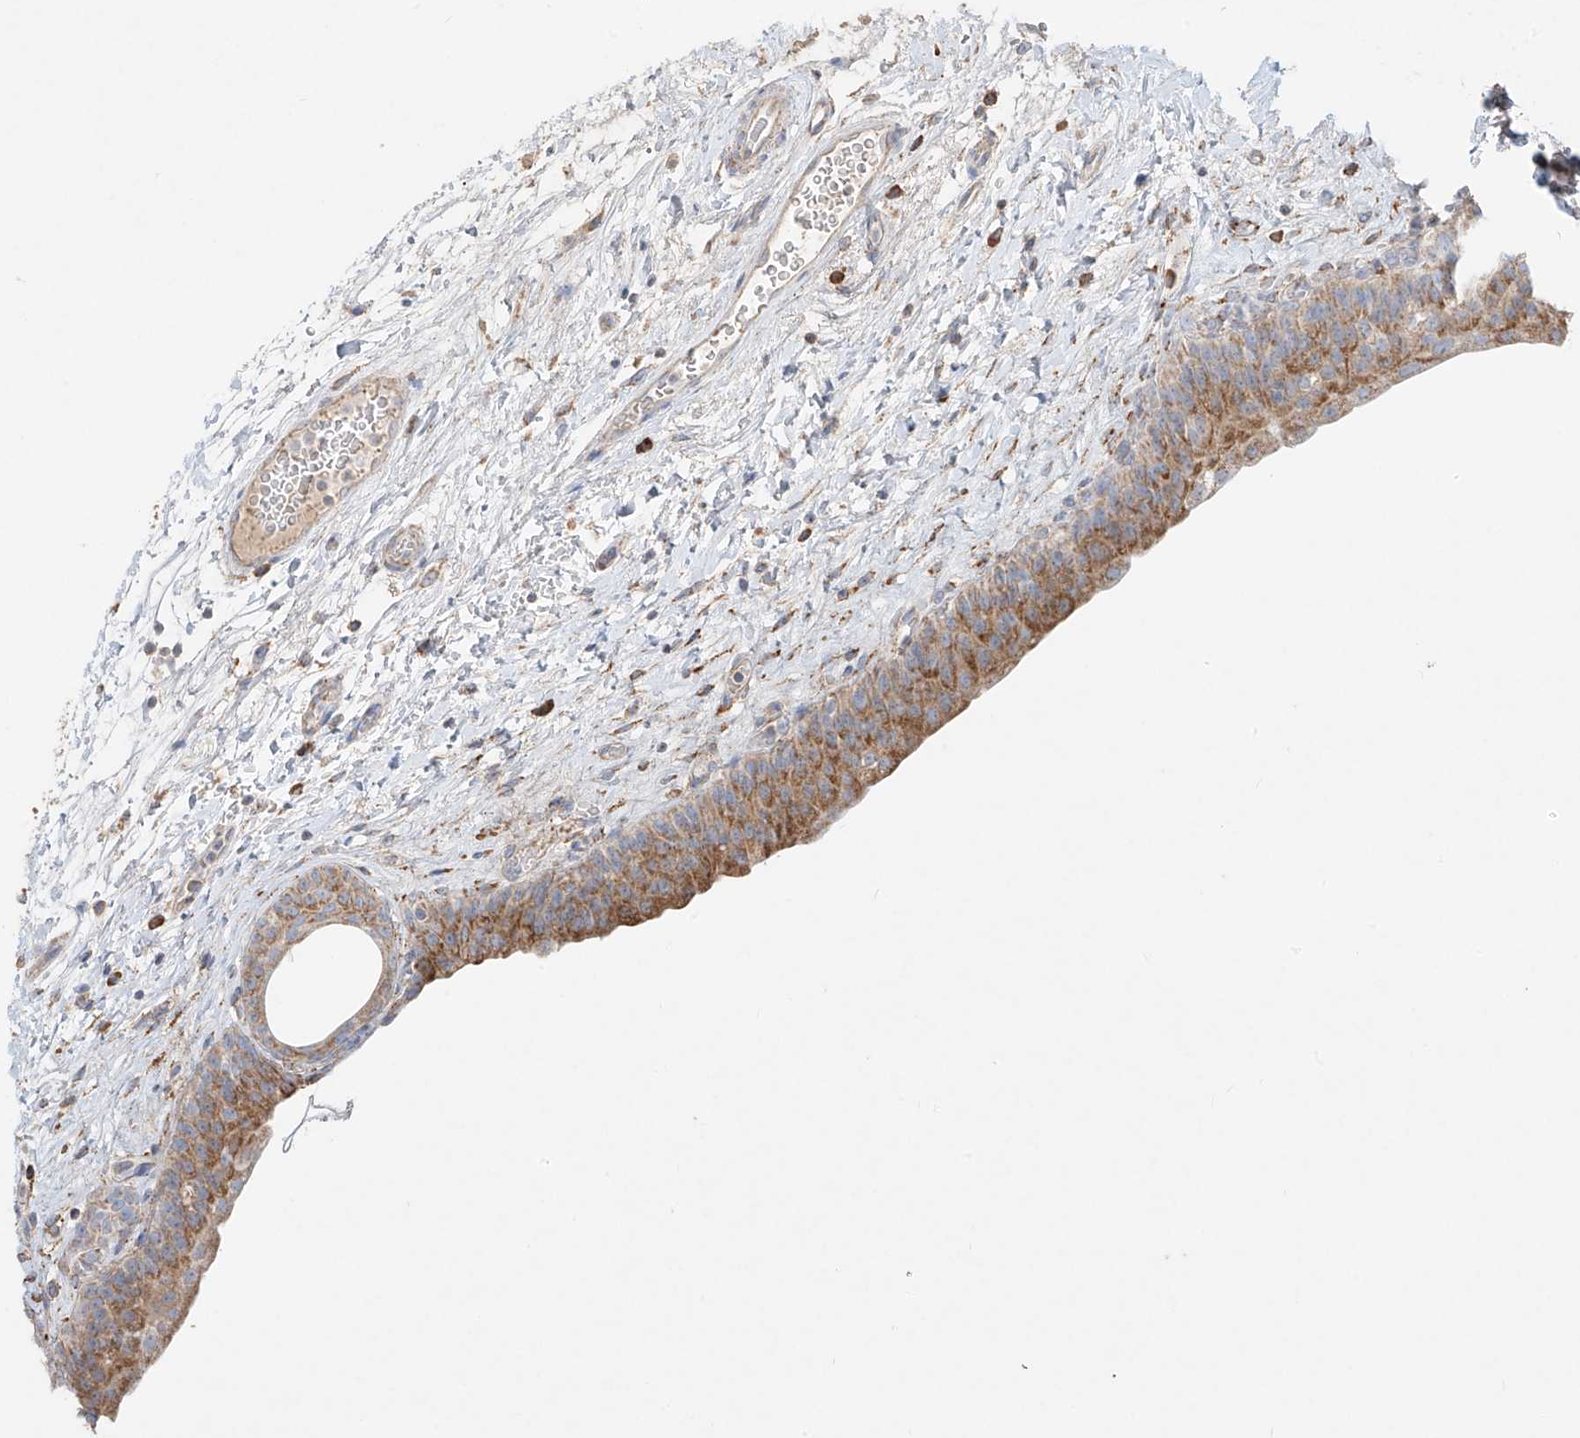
{"staining": {"intensity": "moderate", "quantity": "25%-75%", "location": "cytoplasmic/membranous"}, "tissue": "urinary bladder", "cell_type": "Urothelial cells", "image_type": "normal", "snomed": [{"axis": "morphology", "description": "Normal tissue, NOS"}, {"axis": "topography", "description": "Urinary bladder"}], "caption": "The immunohistochemical stain labels moderate cytoplasmic/membranous expression in urothelial cells of unremarkable urinary bladder.", "gene": "COLGALT2", "patient": {"sex": "male", "age": 83}}